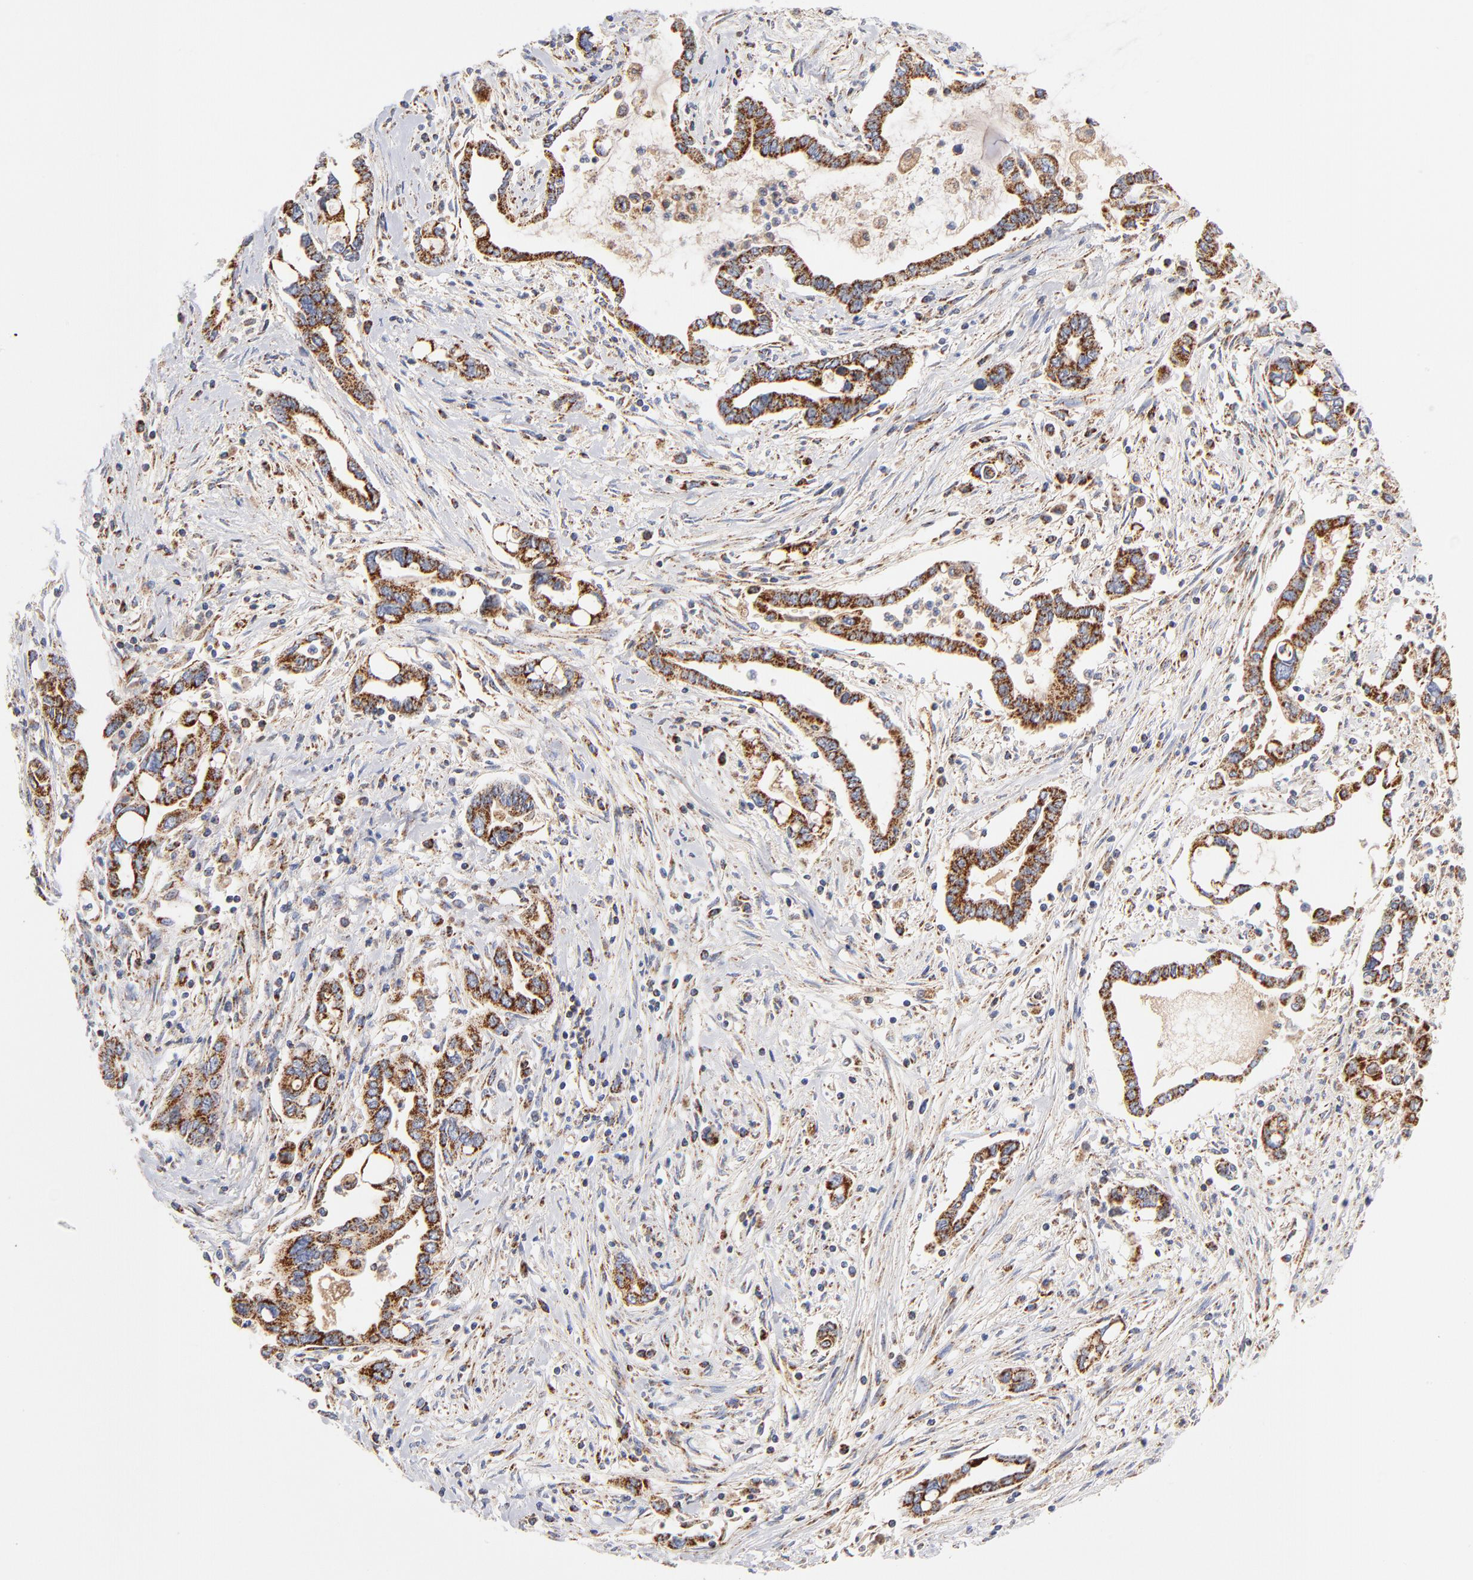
{"staining": {"intensity": "moderate", "quantity": ">75%", "location": "cytoplasmic/membranous"}, "tissue": "pancreatic cancer", "cell_type": "Tumor cells", "image_type": "cancer", "snomed": [{"axis": "morphology", "description": "Adenocarcinoma, NOS"}, {"axis": "topography", "description": "Pancreas"}], "caption": "Protein positivity by immunohistochemistry (IHC) displays moderate cytoplasmic/membranous expression in approximately >75% of tumor cells in pancreatic adenocarcinoma.", "gene": "DLAT", "patient": {"sex": "female", "age": 57}}